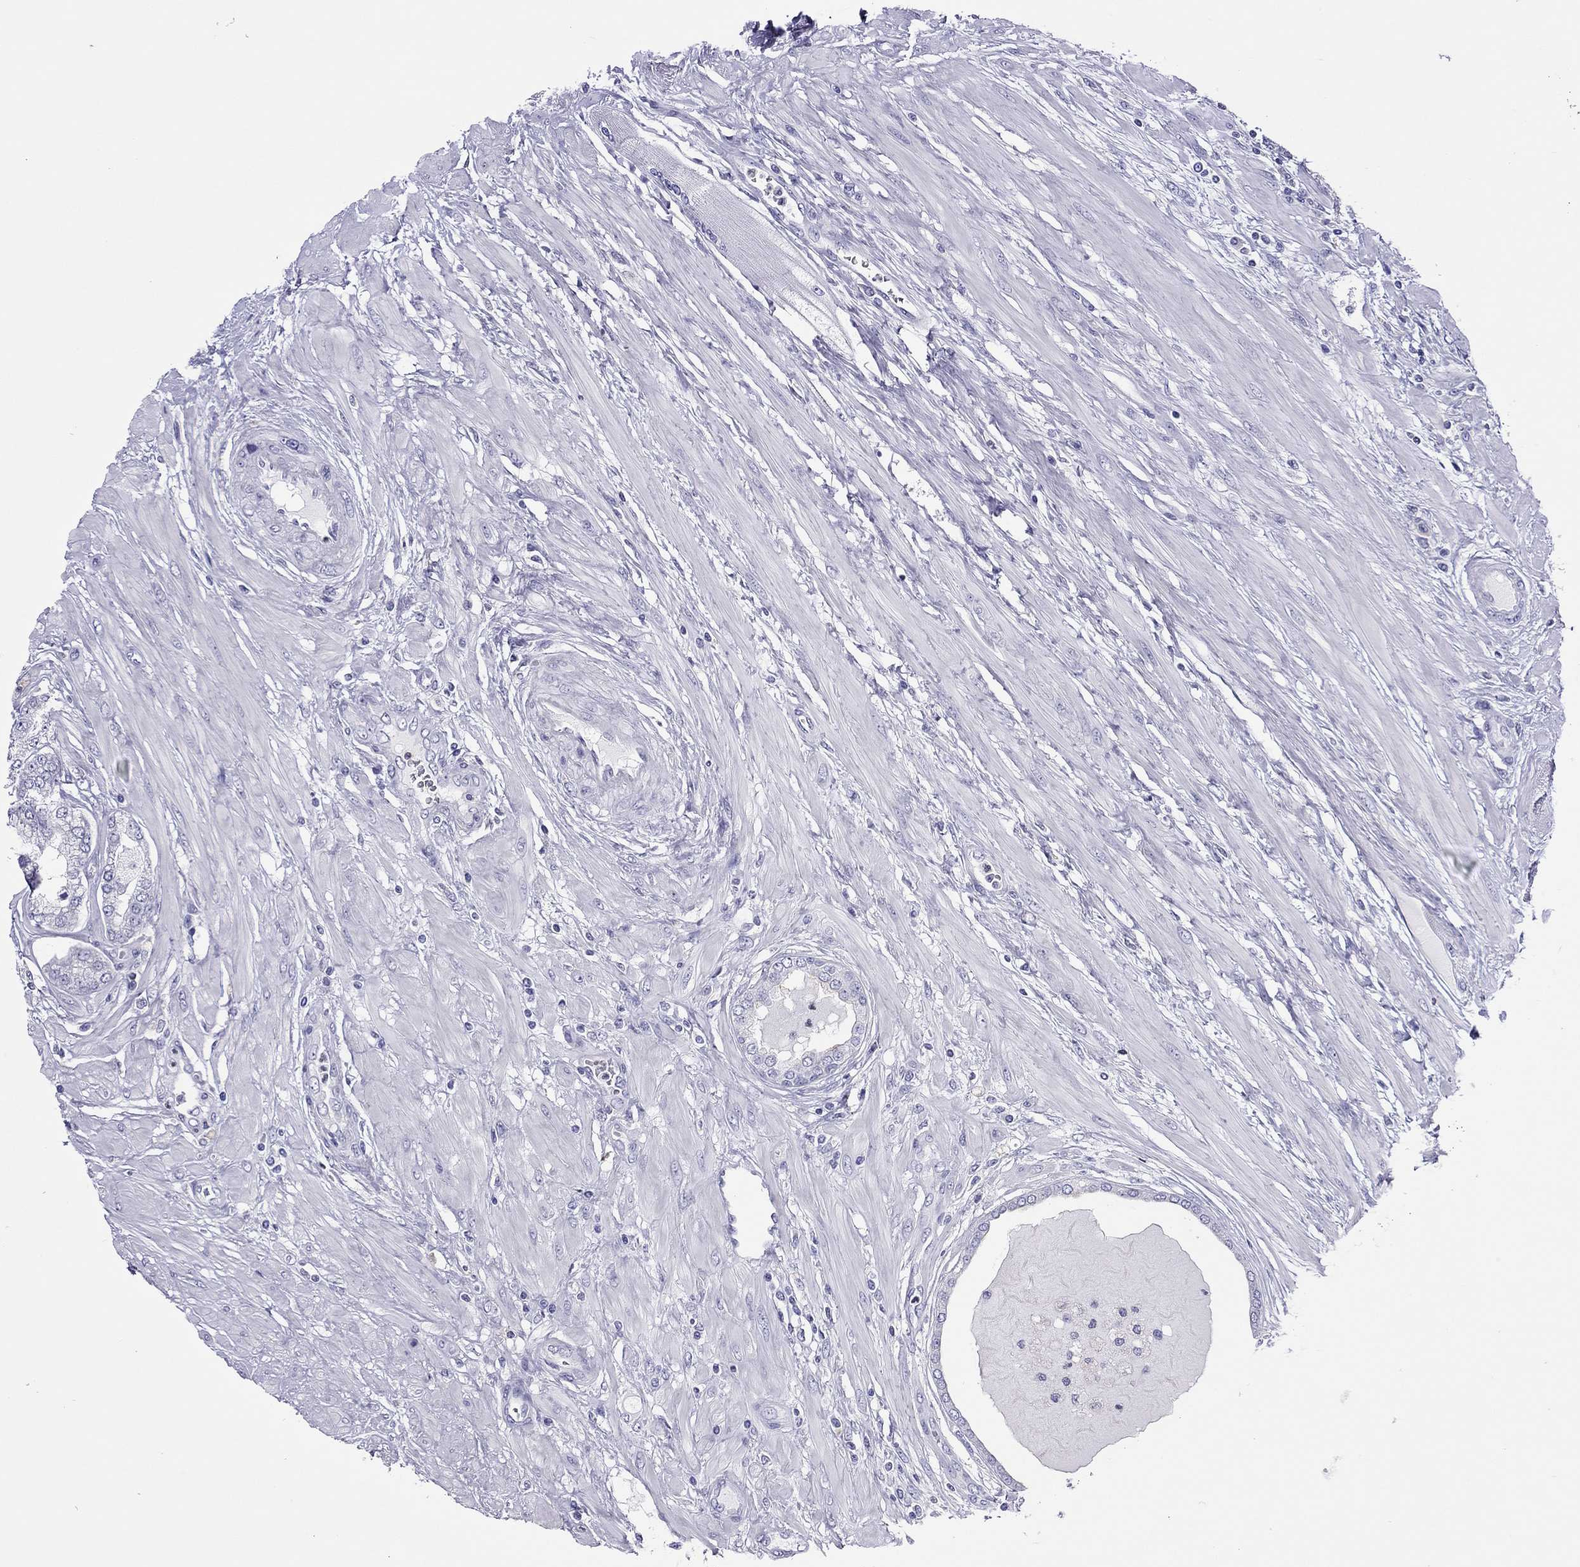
{"staining": {"intensity": "negative", "quantity": "none", "location": "none"}, "tissue": "prostate cancer", "cell_type": "Tumor cells", "image_type": "cancer", "snomed": [{"axis": "morphology", "description": "Adenocarcinoma, Low grade"}, {"axis": "topography", "description": "Prostate"}], "caption": "IHC of human adenocarcinoma (low-grade) (prostate) demonstrates no expression in tumor cells.", "gene": "SLC46A2", "patient": {"sex": "male", "age": 55}}